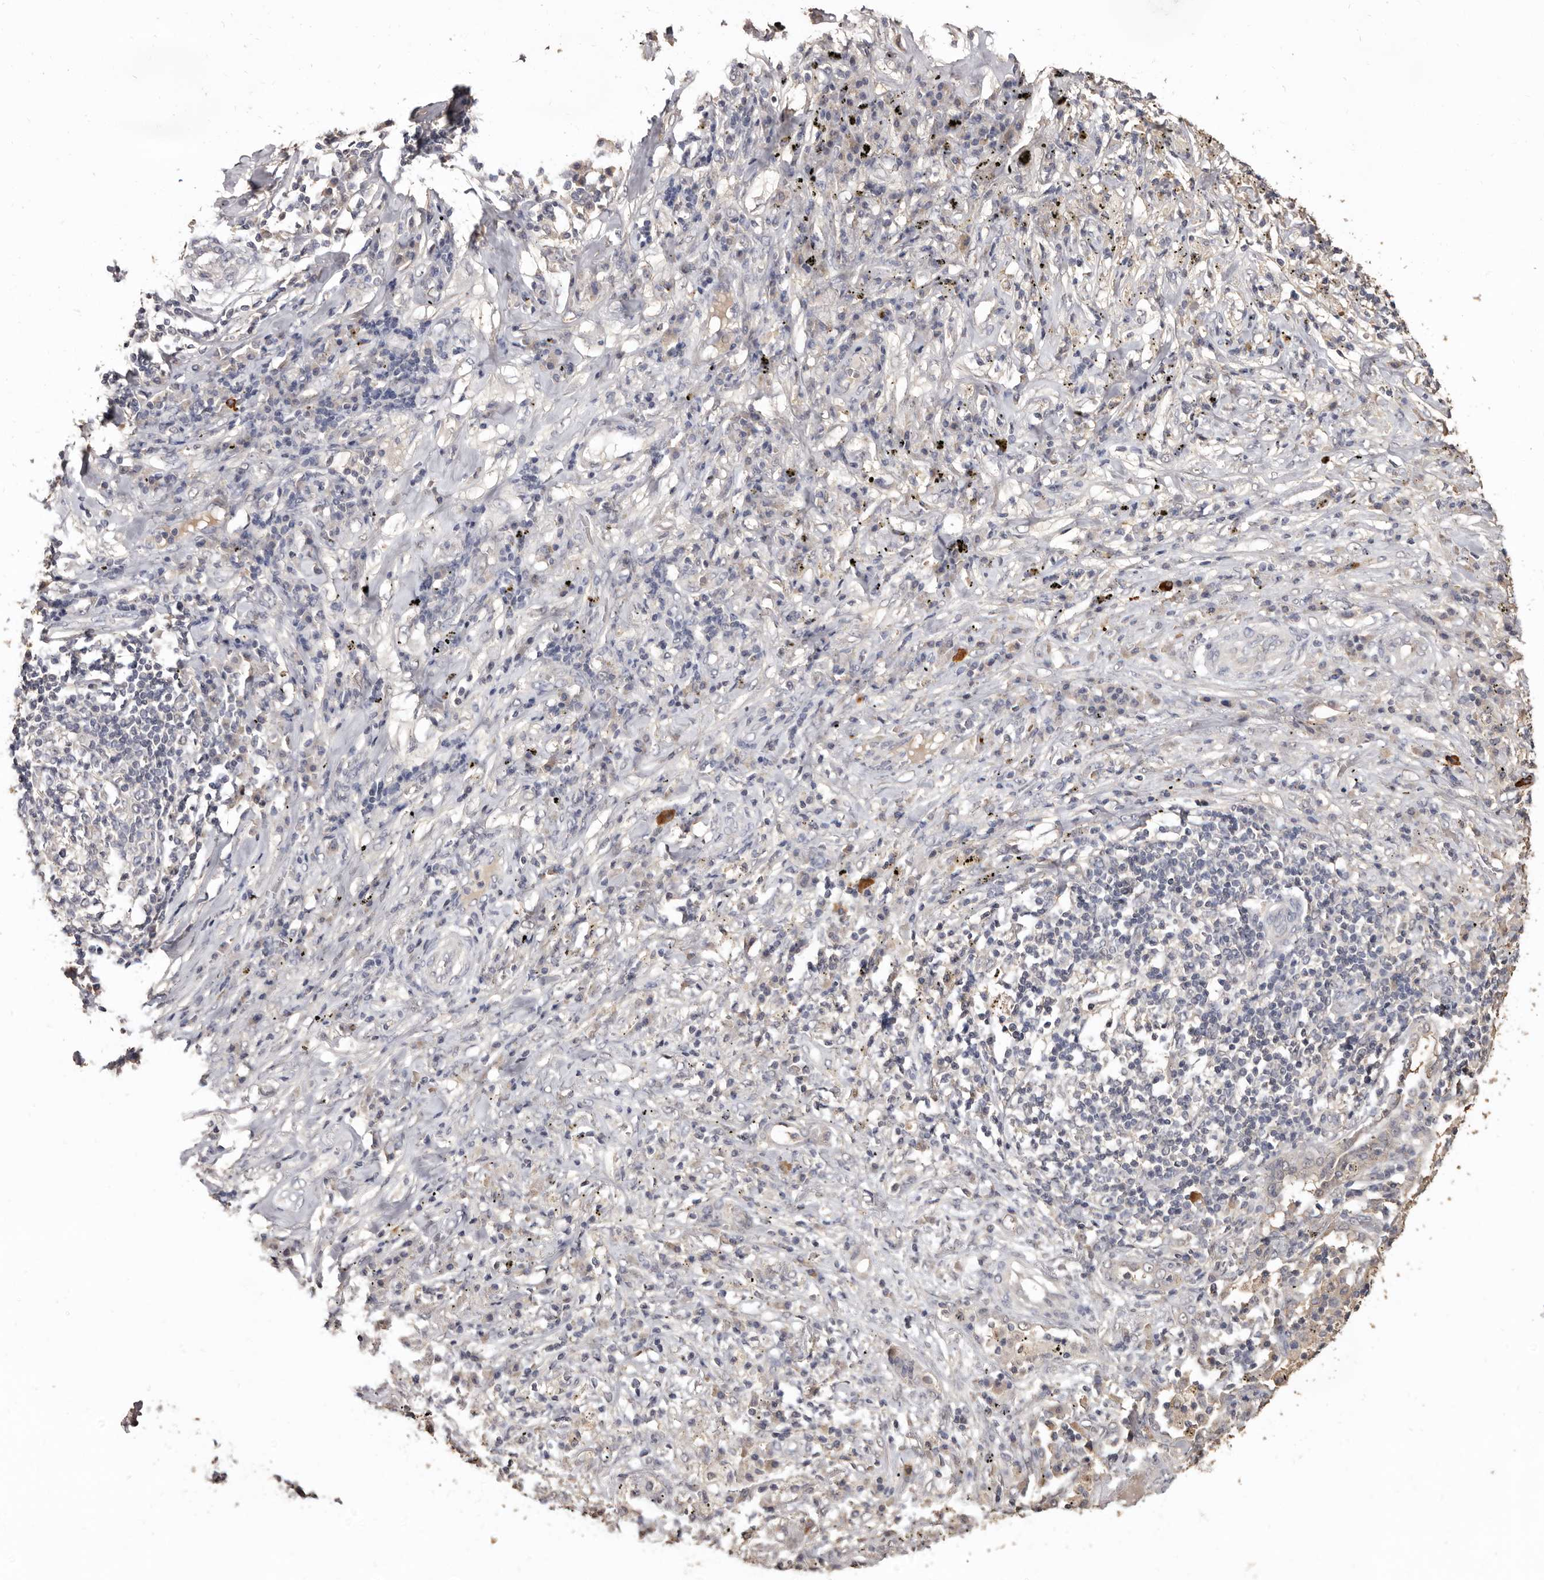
{"staining": {"intensity": "negative", "quantity": "none", "location": "none"}, "tissue": "lung cancer", "cell_type": "Tumor cells", "image_type": "cancer", "snomed": [{"axis": "morphology", "description": "Squamous cell carcinoma, NOS"}, {"axis": "topography", "description": "Lung"}], "caption": "Tumor cells are negative for protein expression in human lung cancer.", "gene": "INAVA", "patient": {"sex": "female", "age": 63}}